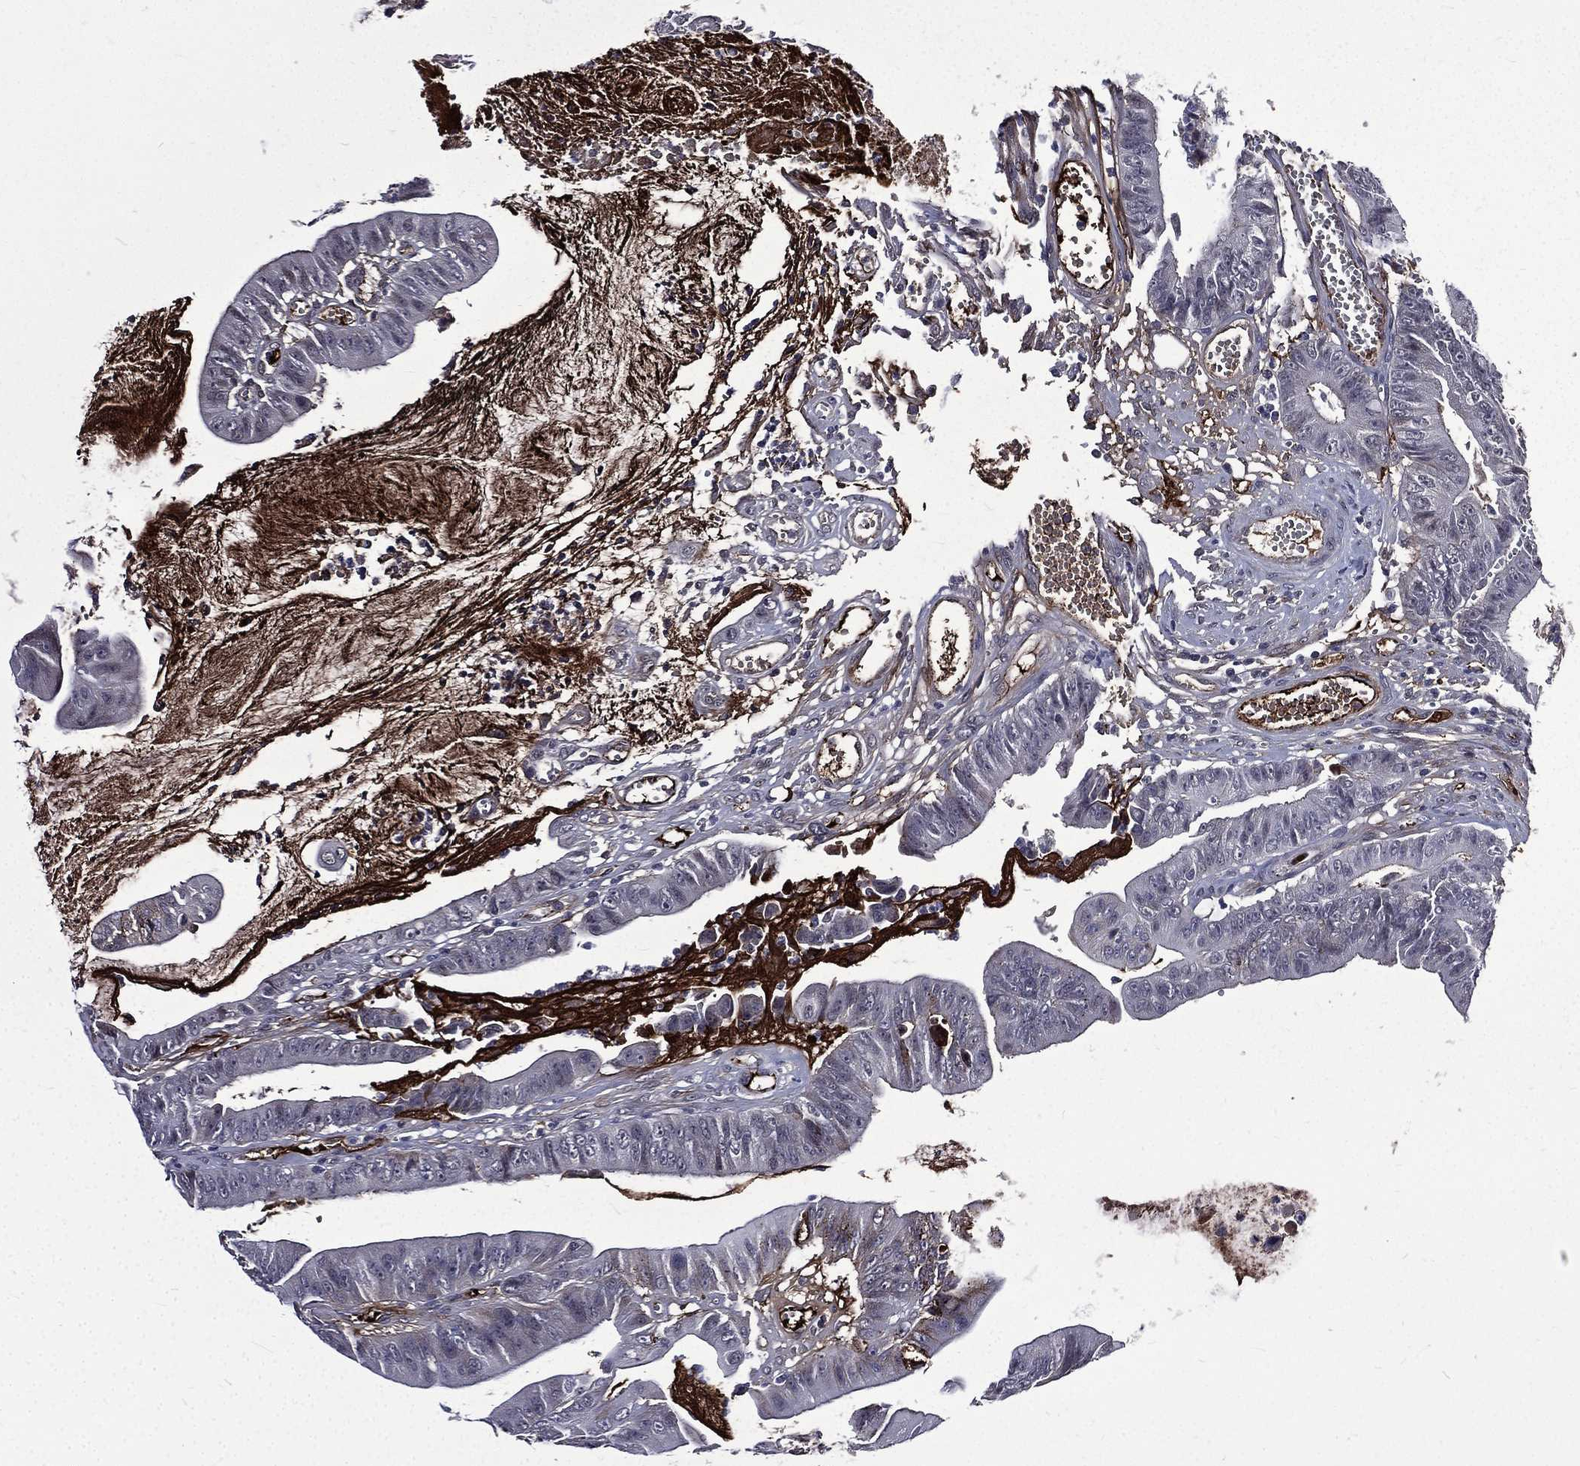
{"staining": {"intensity": "negative", "quantity": "none", "location": "none"}, "tissue": "colorectal cancer", "cell_type": "Tumor cells", "image_type": "cancer", "snomed": [{"axis": "morphology", "description": "Adenocarcinoma, NOS"}, {"axis": "topography", "description": "Colon"}], "caption": "This is an immunohistochemistry (IHC) image of adenocarcinoma (colorectal). There is no positivity in tumor cells.", "gene": "FGG", "patient": {"sex": "female", "age": 69}}